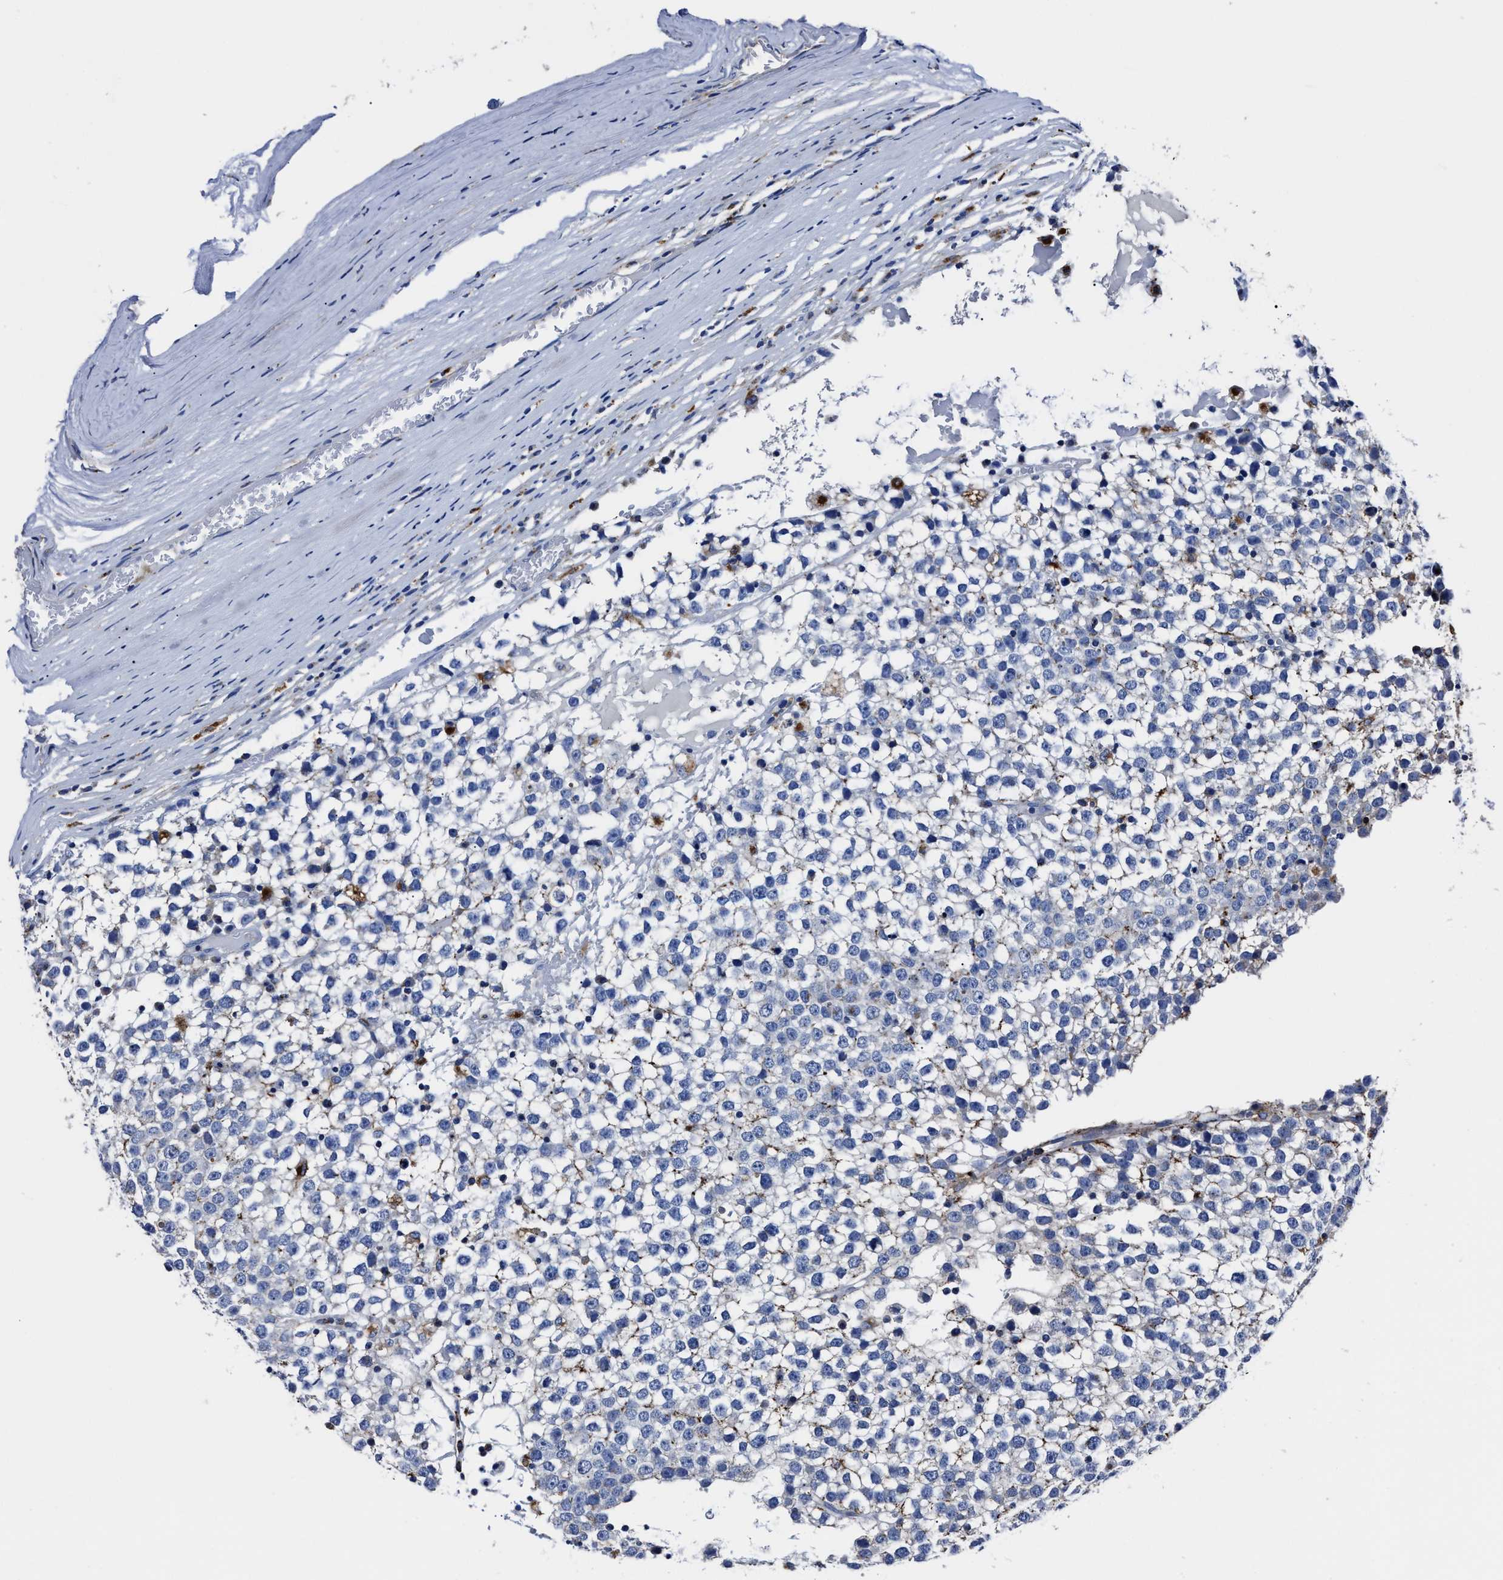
{"staining": {"intensity": "negative", "quantity": "none", "location": "none"}, "tissue": "testis cancer", "cell_type": "Tumor cells", "image_type": "cancer", "snomed": [{"axis": "morphology", "description": "Seminoma, NOS"}, {"axis": "topography", "description": "Testis"}], "caption": "A histopathology image of testis seminoma stained for a protein exhibits no brown staining in tumor cells.", "gene": "LAMTOR4", "patient": {"sex": "male", "age": 65}}